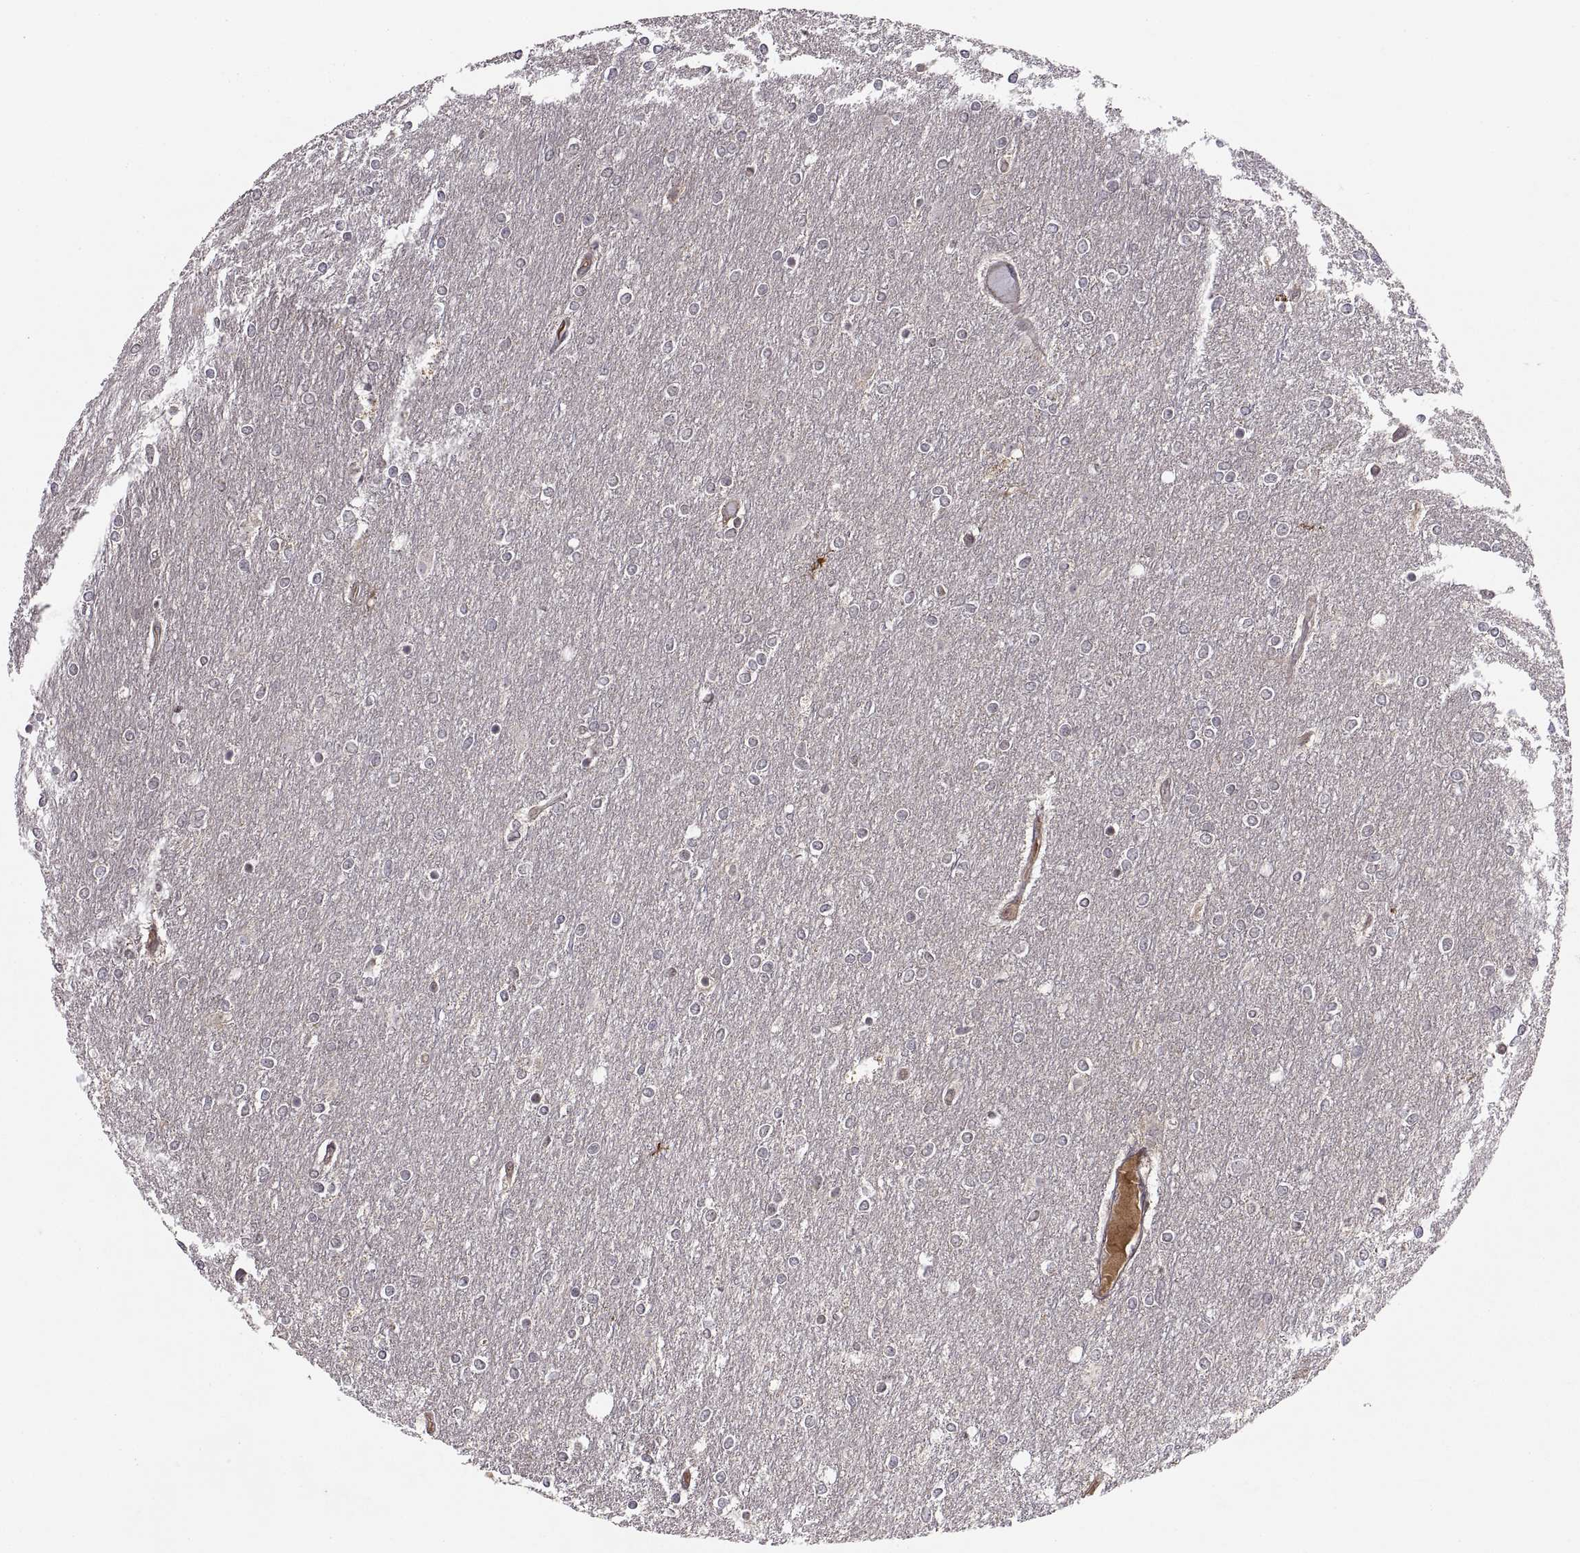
{"staining": {"intensity": "negative", "quantity": "none", "location": "none"}, "tissue": "glioma", "cell_type": "Tumor cells", "image_type": "cancer", "snomed": [{"axis": "morphology", "description": "Glioma, malignant, High grade"}, {"axis": "topography", "description": "Brain"}], "caption": "Immunohistochemical staining of human glioma reveals no significant staining in tumor cells.", "gene": "ABL2", "patient": {"sex": "female", "age": 61}}